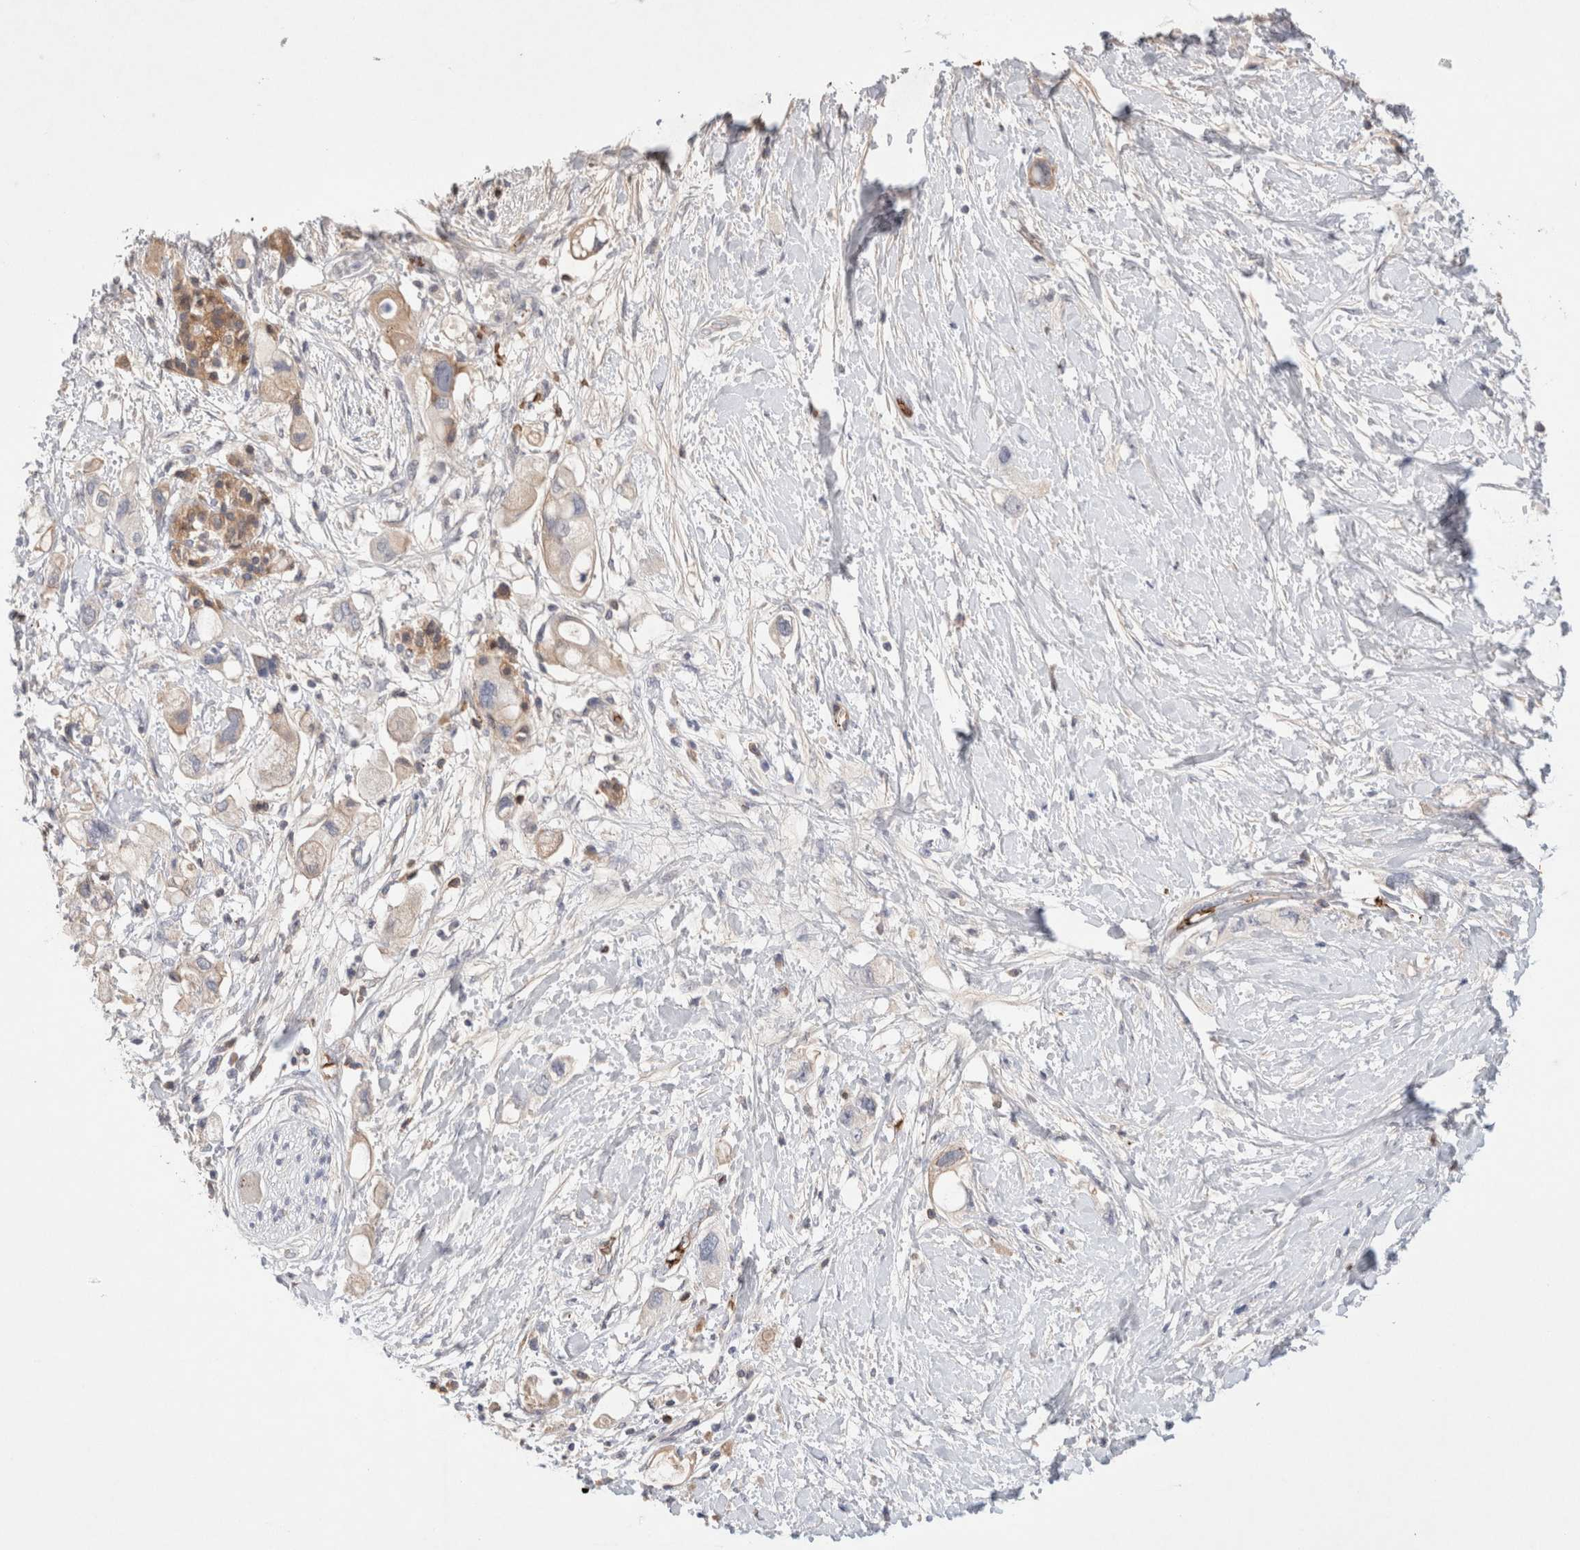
{"staining": {"intensity": "weak", "quantity": "<25%", "location": "cytoplasmic/membranous"}, "tissue": "pancreatic cancer", "cell_type": "Tumor cells", "image_type": "cancer", "snomed": [{"axis": "morphology", "description": "Adenocarcinoma, NOS"}, {"axis": "topography", "description": "Pancreas"}], "caption": "Tumor cells are negative for protein expression in human pancreatic cancer.", "gene": "MST1", "patient": {"sex": "female", "age": 56}}